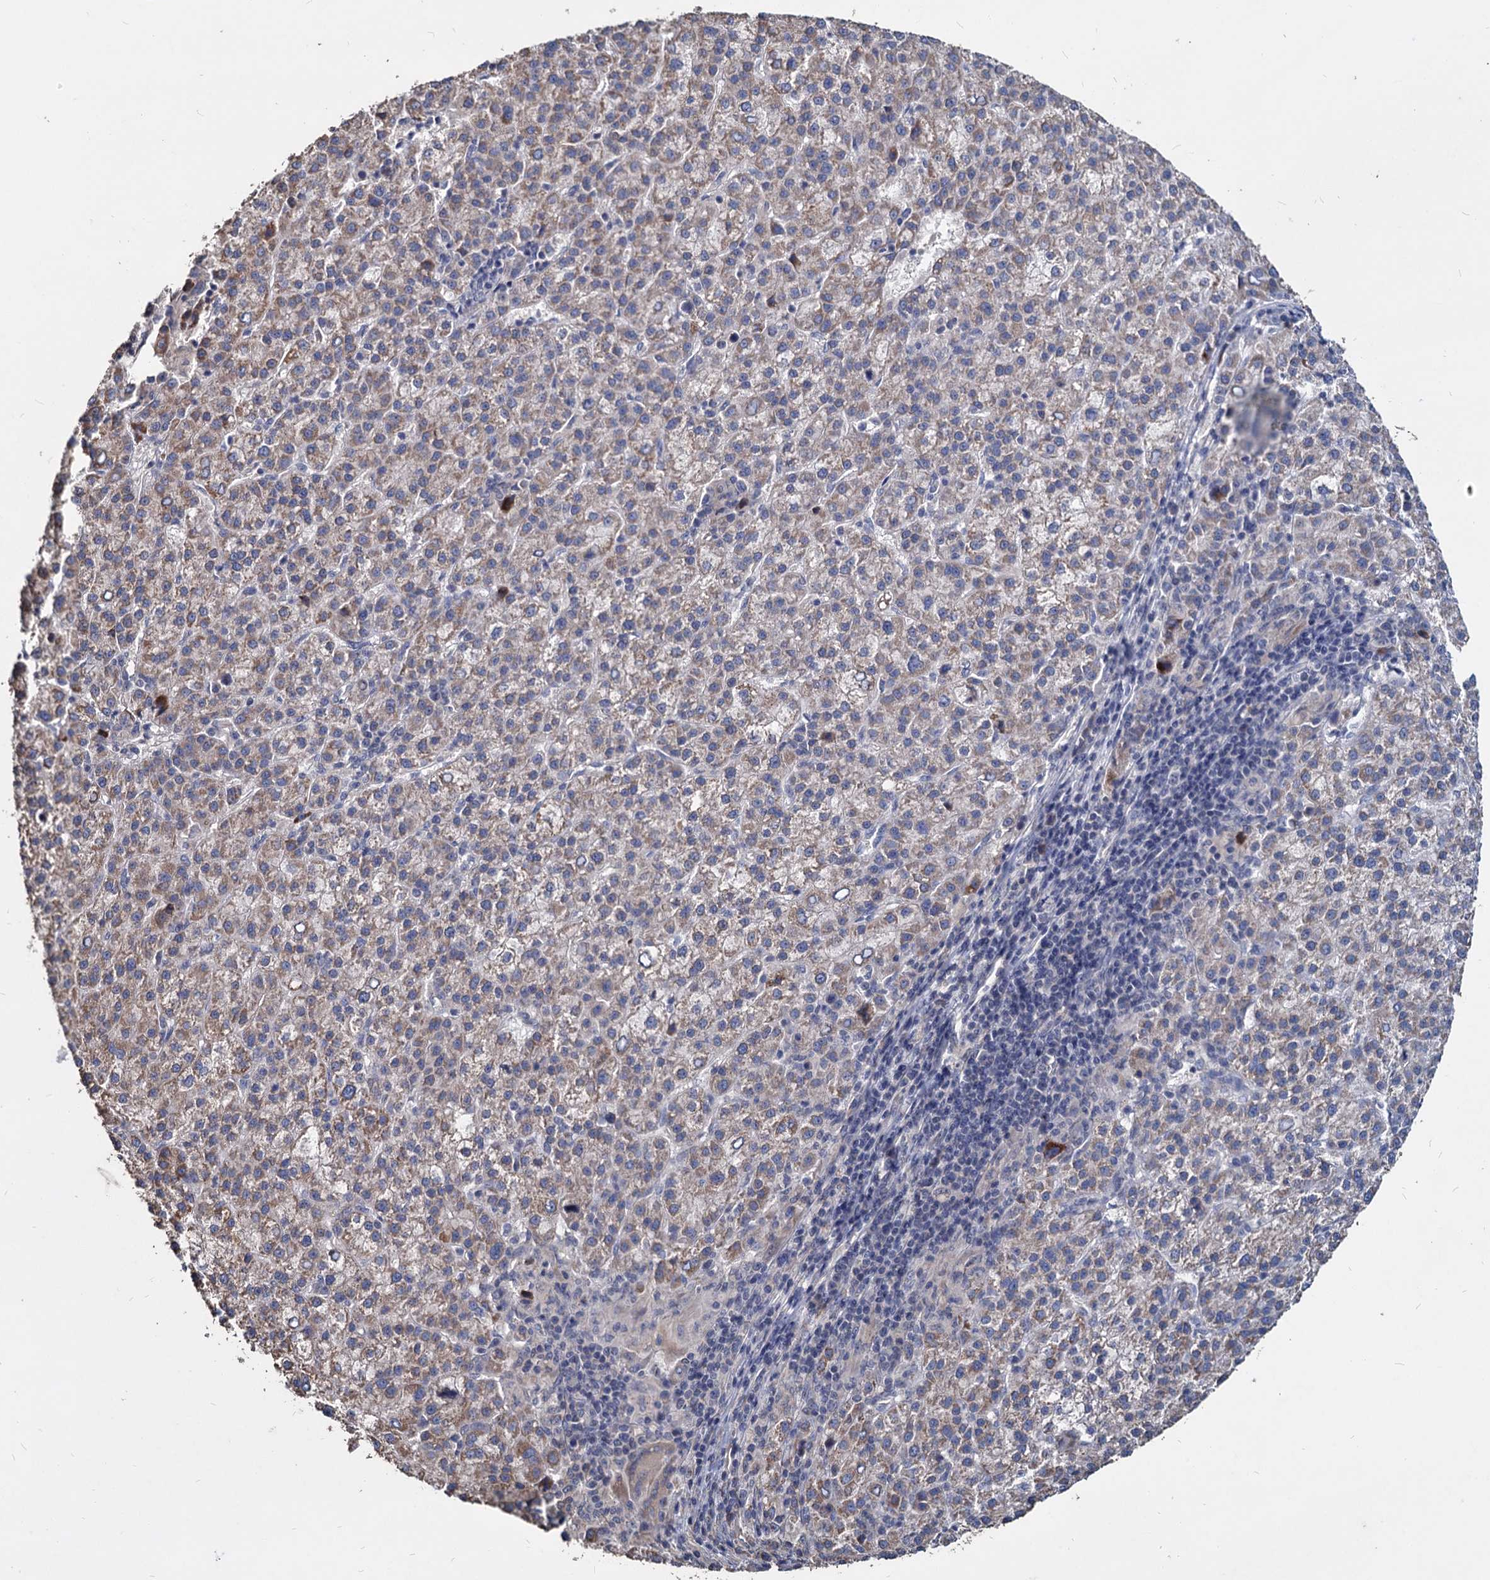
{"staining": {"intensity": "weak", "quantity": "25%-75%", "location": "cytoplasmic/membranous"}, "tissue": "liver cancer", "cell_type": "Tumor cells", "image_type": "cancer", "snomed": [{"axis": "morphology", "description": "Carcinoma, Hepatocellular, NOS"}, {"axis": "topography", "description": "Liver"}], "caption": "Immunohistochemistry photomicrograph of liver cancer (hepatocellular carcinoma) stained for a protein (brown), which exhibits low levels of weak cytoplasmic/membranous expression in about 25%-75% of tumor cells.", "gene": "DEPDC4", "patient": {"sex": "female", "age": 58}}